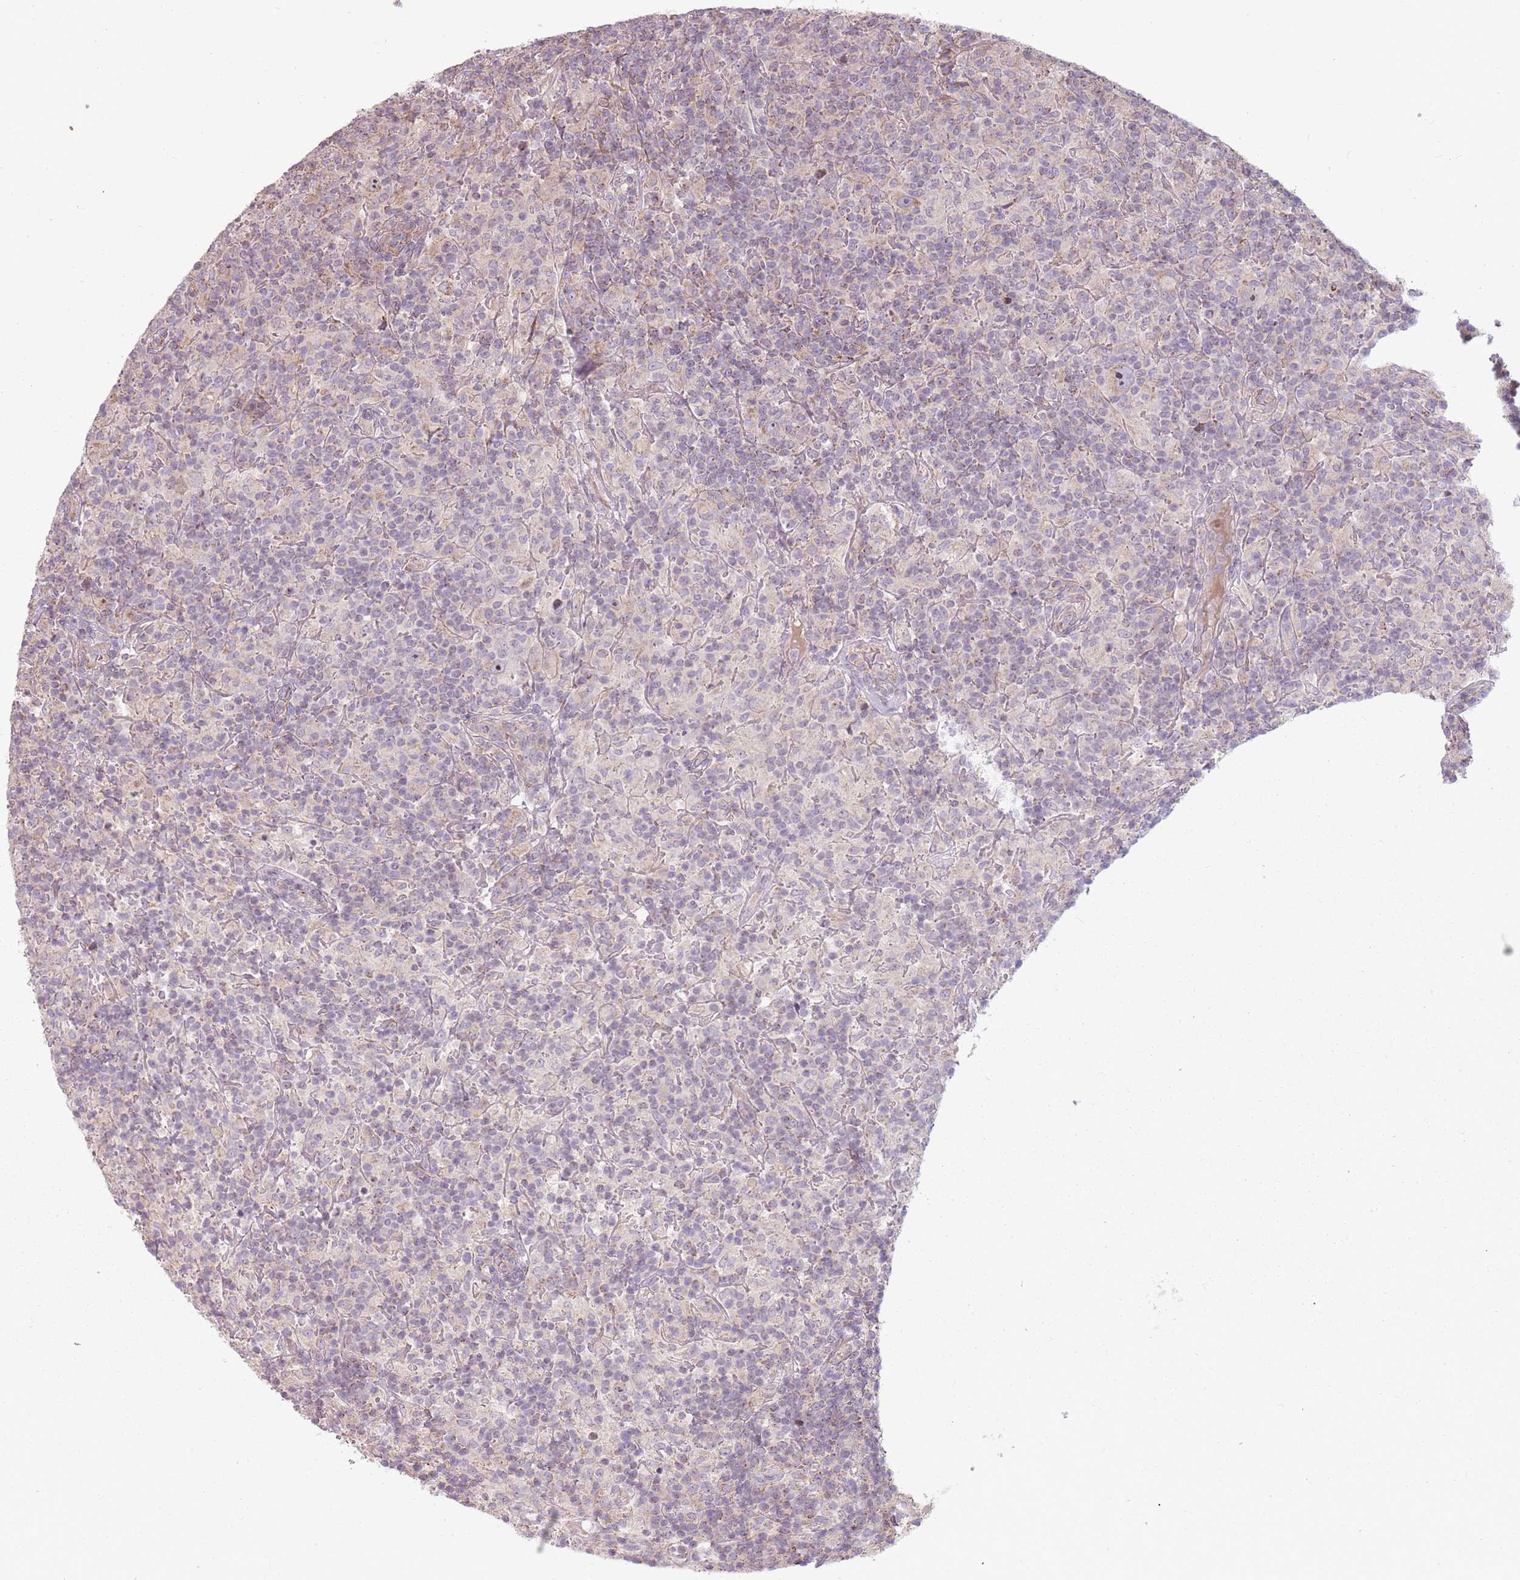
{"staining": {"intensity": "negative", "quantity": "none", "location": "none"}, "tissue": "lymphoma", "cell_type": "Tumor cells", "image_type": "cancer", "snomed": [{"axis": "morphology", "description": "Hodgkin's disease, NOS"}, {"axis": "topography", "description": "Lymph node"}], "caption": "This is a micrograph of IHC staining of Hodgkin's disease, which shows no positivity in tumor cells. The staining is performed using DAB (3,3'-diaminobenzidine) brown chromogen with nuclei counter-stained in using hematoxylin.", "gene": "ZNF530", "patient": {"sex": "male", "age": 70}}